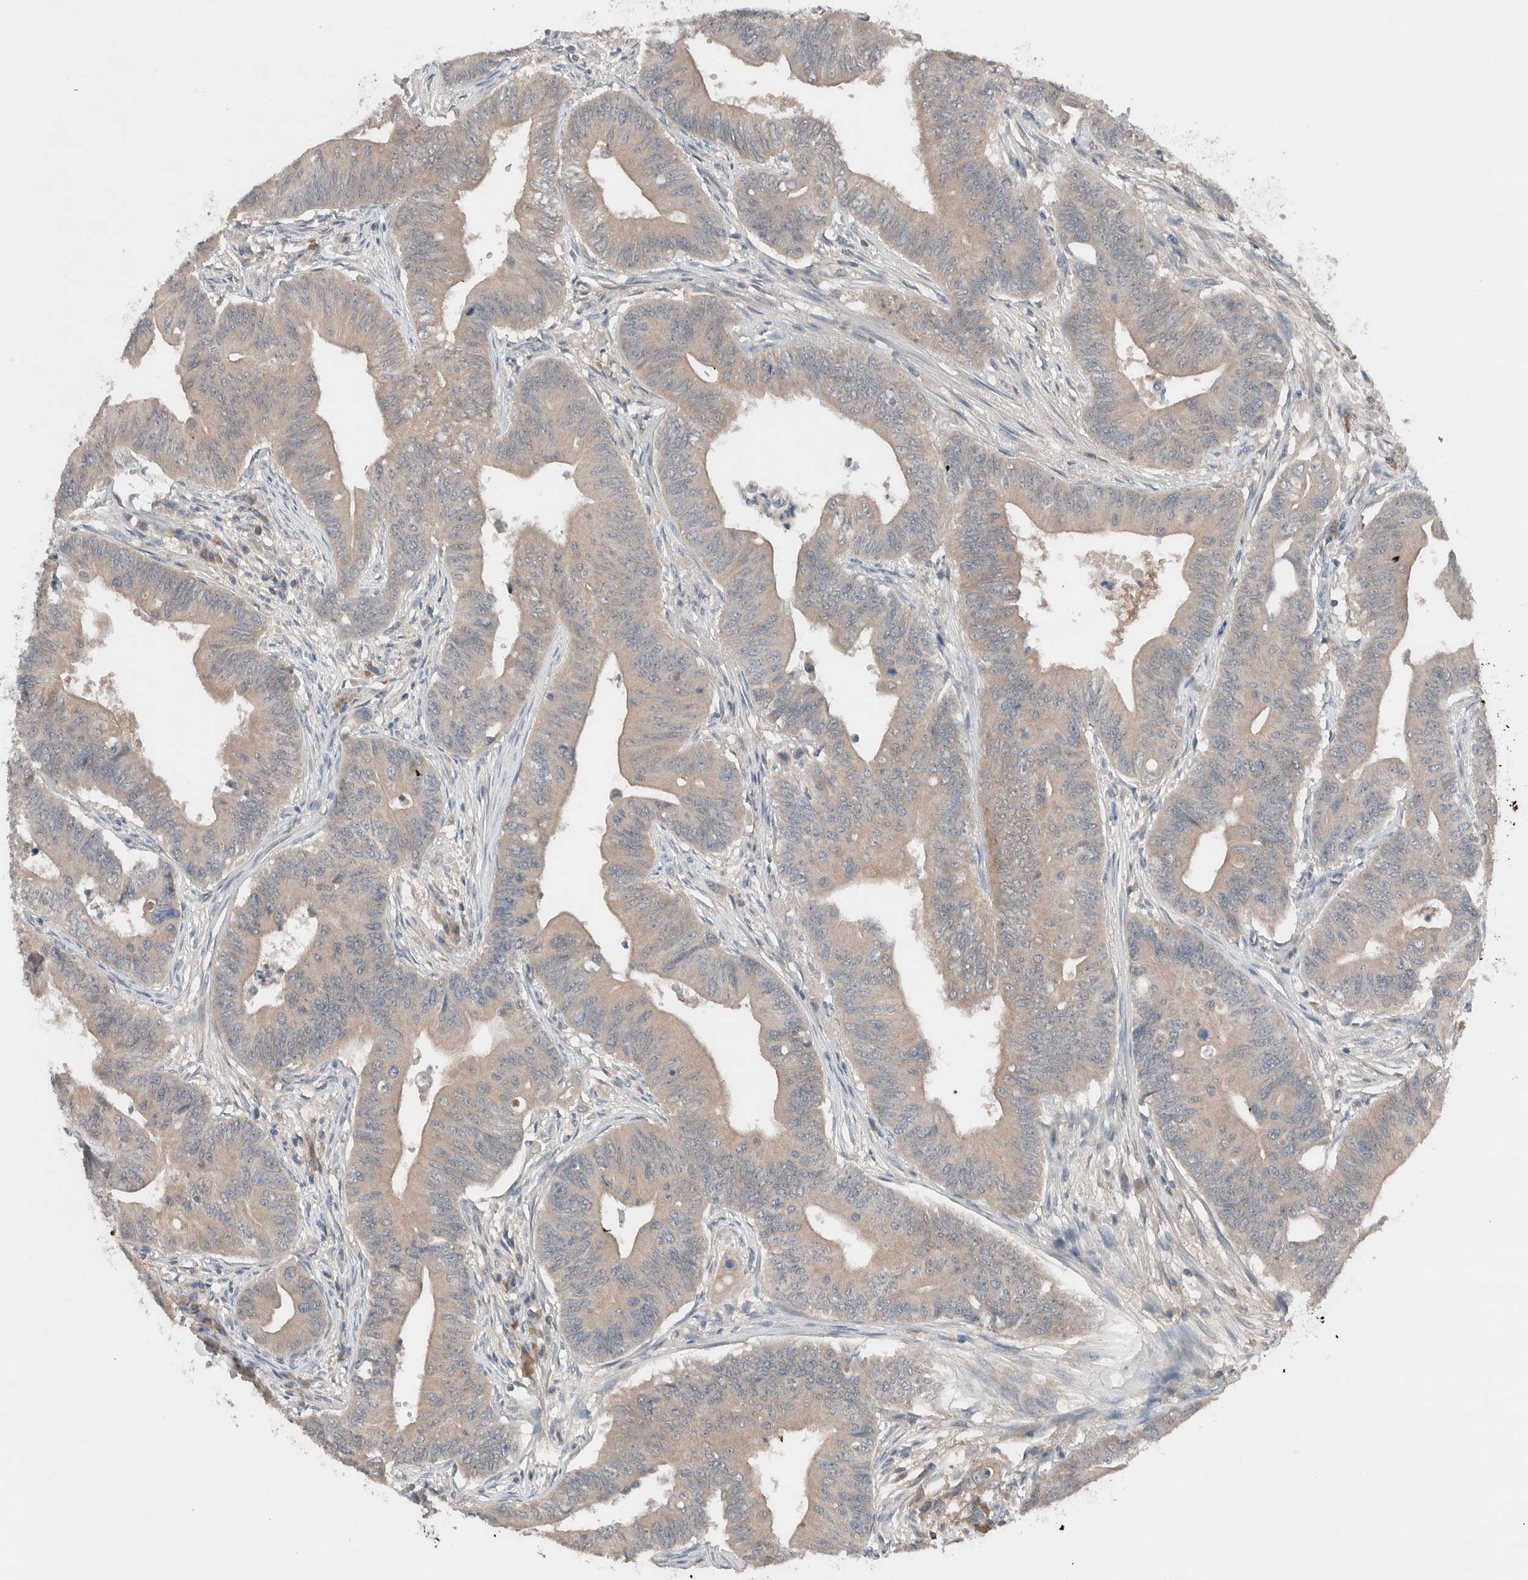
{"staining": {"intensity": "negative", "quantity": "none", "location": "none"}, "tissue": "colorectal cancer", "cell_type": "Tumor cells", "image_type": "cancer", "snomed": [{"axis": "morphology", "description": "Adenoma, NOS"}, {"axis": "morphology", "description": "Adenocarcinoma, NOS"}, {"axis": "topography", "description": "Colon"}], "caption": "Image shows no significant protein expression in tumor cells of colorectal cancer.", "gene": "UGCG", "patient": {"sex": "male", "age": 79}}